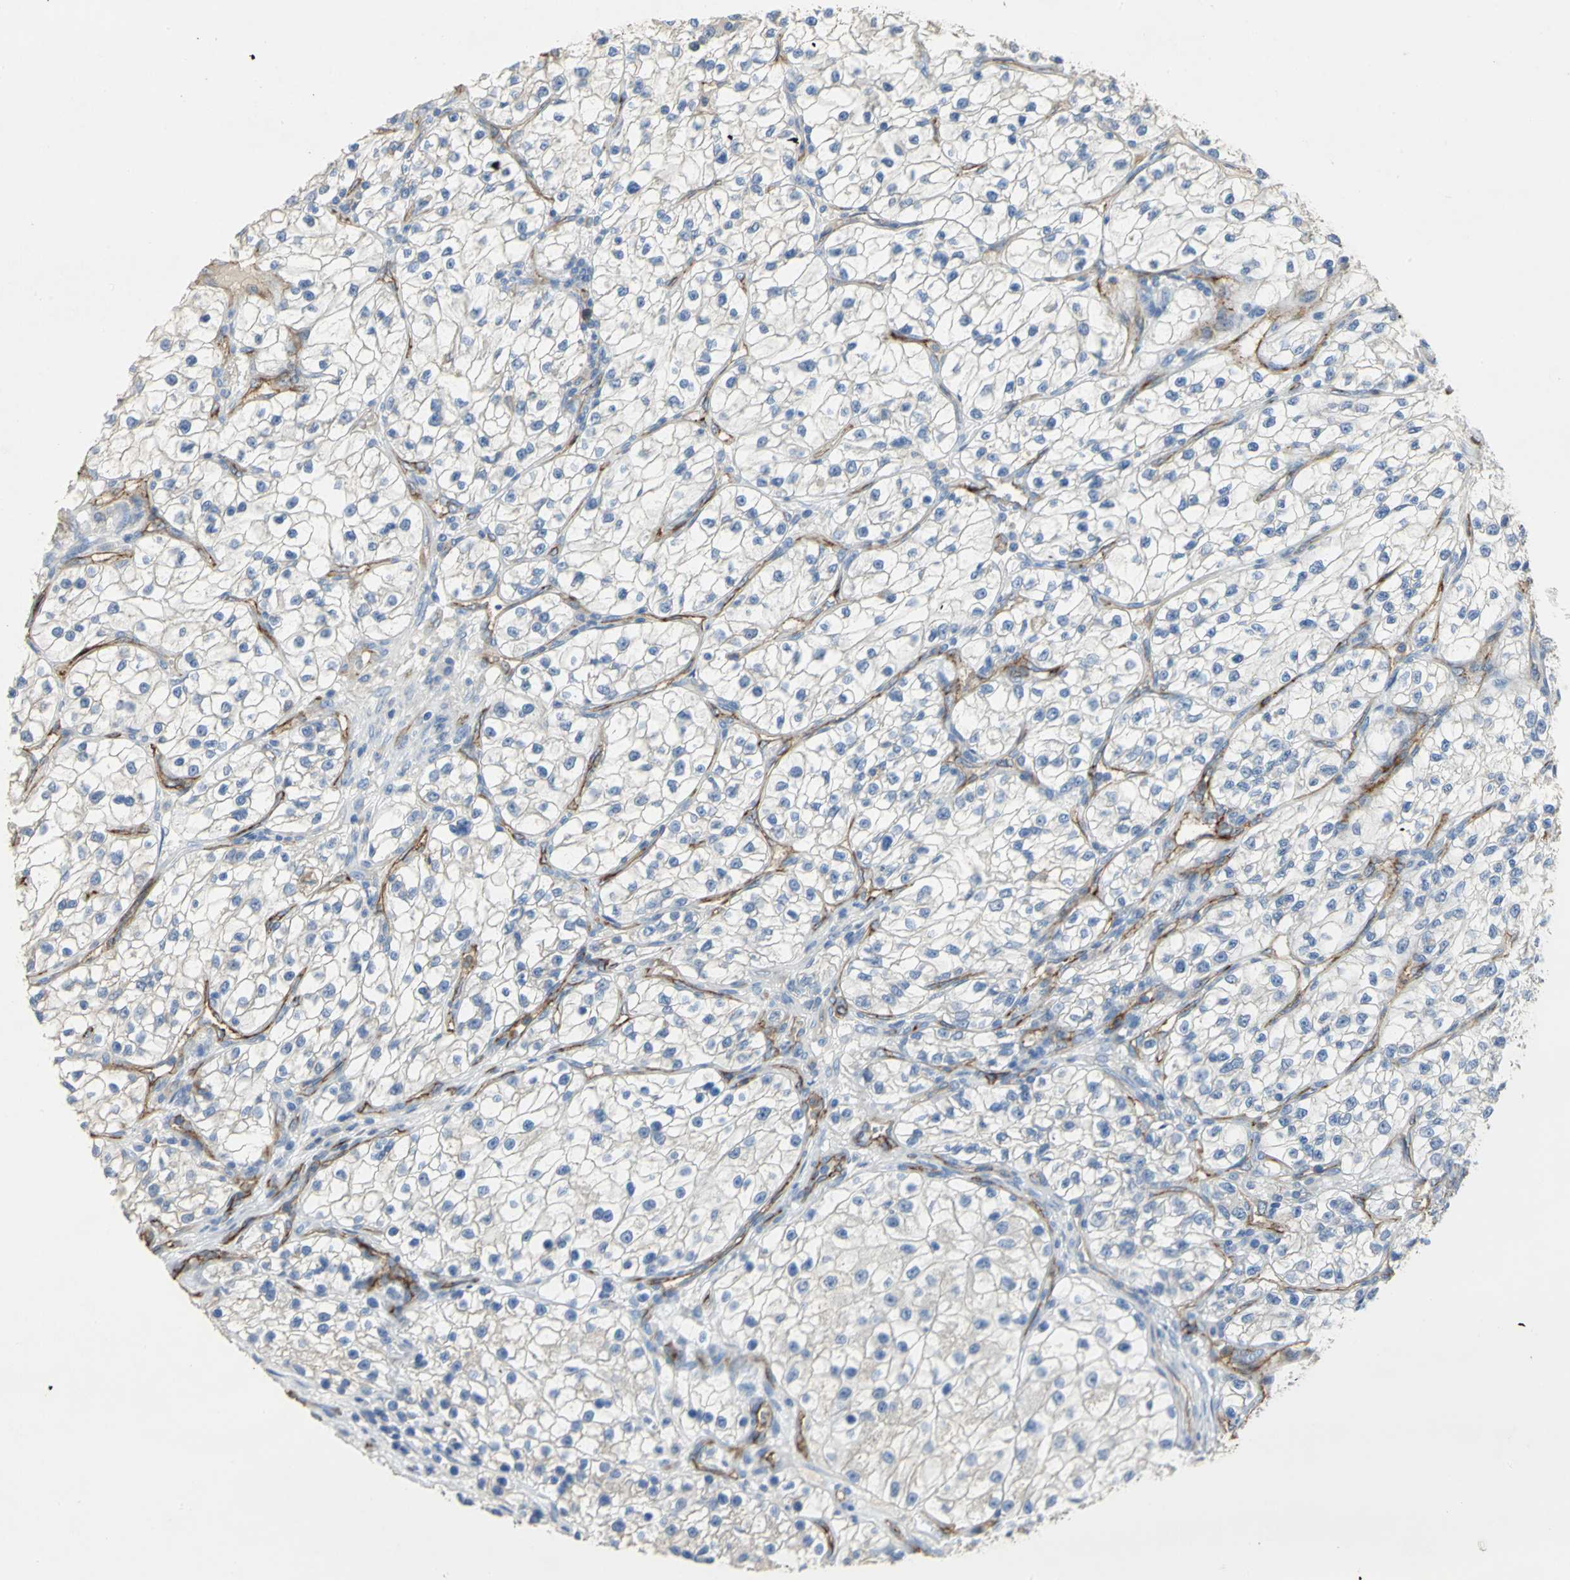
{"staining": {"intensity": "negative", "quantity": "none", "location": "none"}, "tissue": "renal cancer", "cell_type": "Tumor cells", "image_type": "cancer", "snomed": [{"axis": "morphology", "description": "Adenocarcinoma, NOS"}, {"axis": "topography", "description": "Kidney"}], "caption": "IHC histopathology image of neoplastic tissue: renal cancer stained with DAB (3,3'-diaminobenzidine) exhibits no significant protein expression in tumor cells.", "gene": "DLGAP5", "patient": {"sex": "female", "age": 57}}